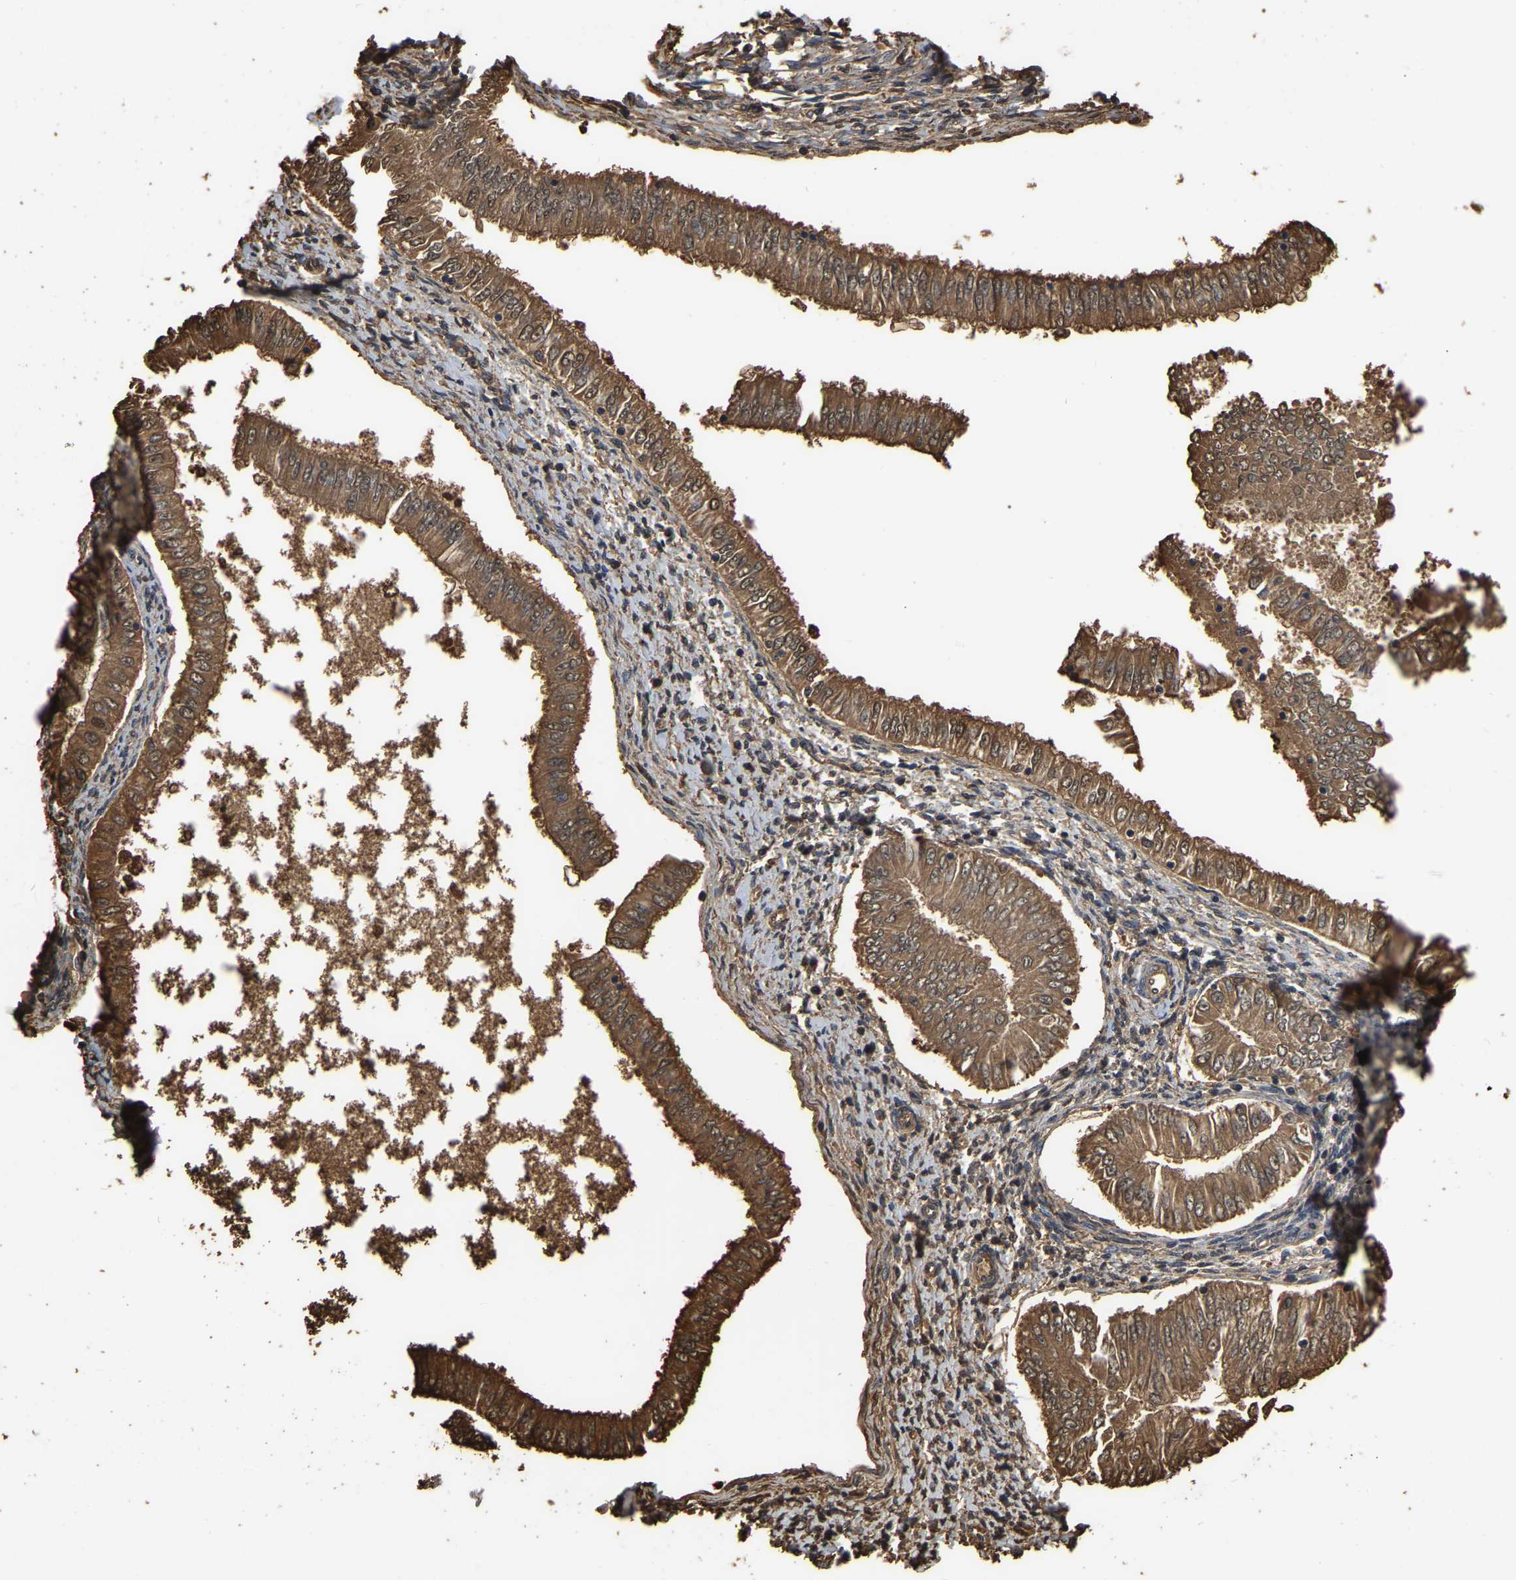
{"staining": {"intensity": "moderate", "quantity": ">75%", "location": "cytoplasmic/membranous"}, "tissue": "endometrial cancer", "cell_type": "Tumor cells", "image_type": "cancer", "snomed": [{"axis": "morphology", "description": "Adenocarcinoma, NOS"}, {"axis": "topography", "description": "Endometrium"}], "caption": "The photomicrograph reveals staining of endometrial cancer (adenocarcinoma), revealing moderate cytoplasmic/membranous protein staining (brown color) within tumor cells.", "gene": "LDHB", "patient": {"sex": "female", "age": 53}}